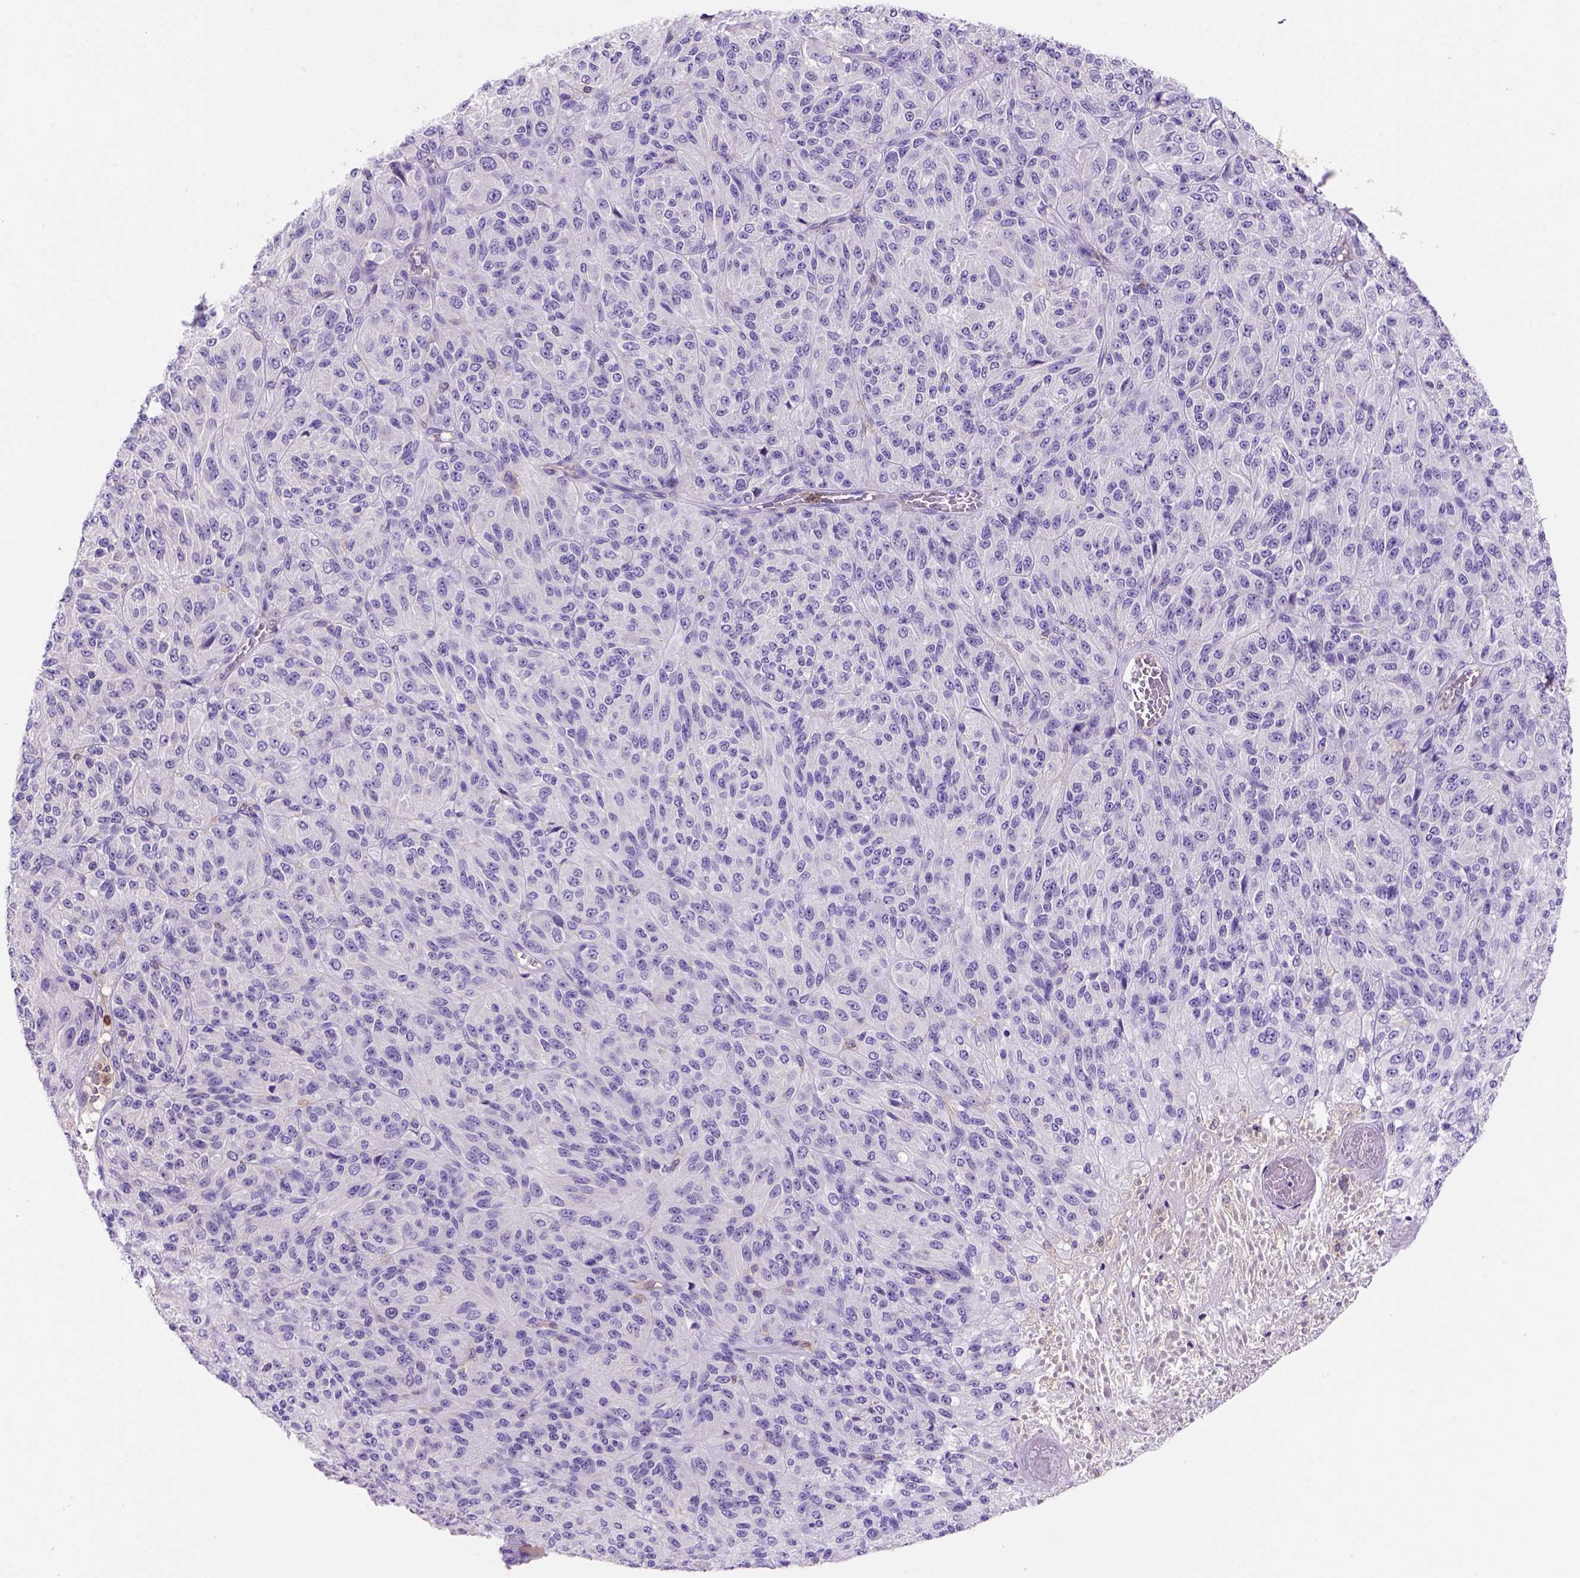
{"staining": {"intensity": "negative", "quantity": "none", "location": "none"}, "tissue": "melanoma", "cell_type": "Tumor cells", "image_type": "cancer", "snomed": [{"axis": "morphology", "description": "Malignant melanoma, Metastatic site"}, {"axis": "topography", "description": "Brain"}], "caption": "Tumor cells show no significant positivity in melanoma. (Brightfield microscopy of DAB (3,3'-diaminobenzidine) IHC at high magnification).", "gene": "INPP5D", "patient": {"sex": "female", "age": 56}}